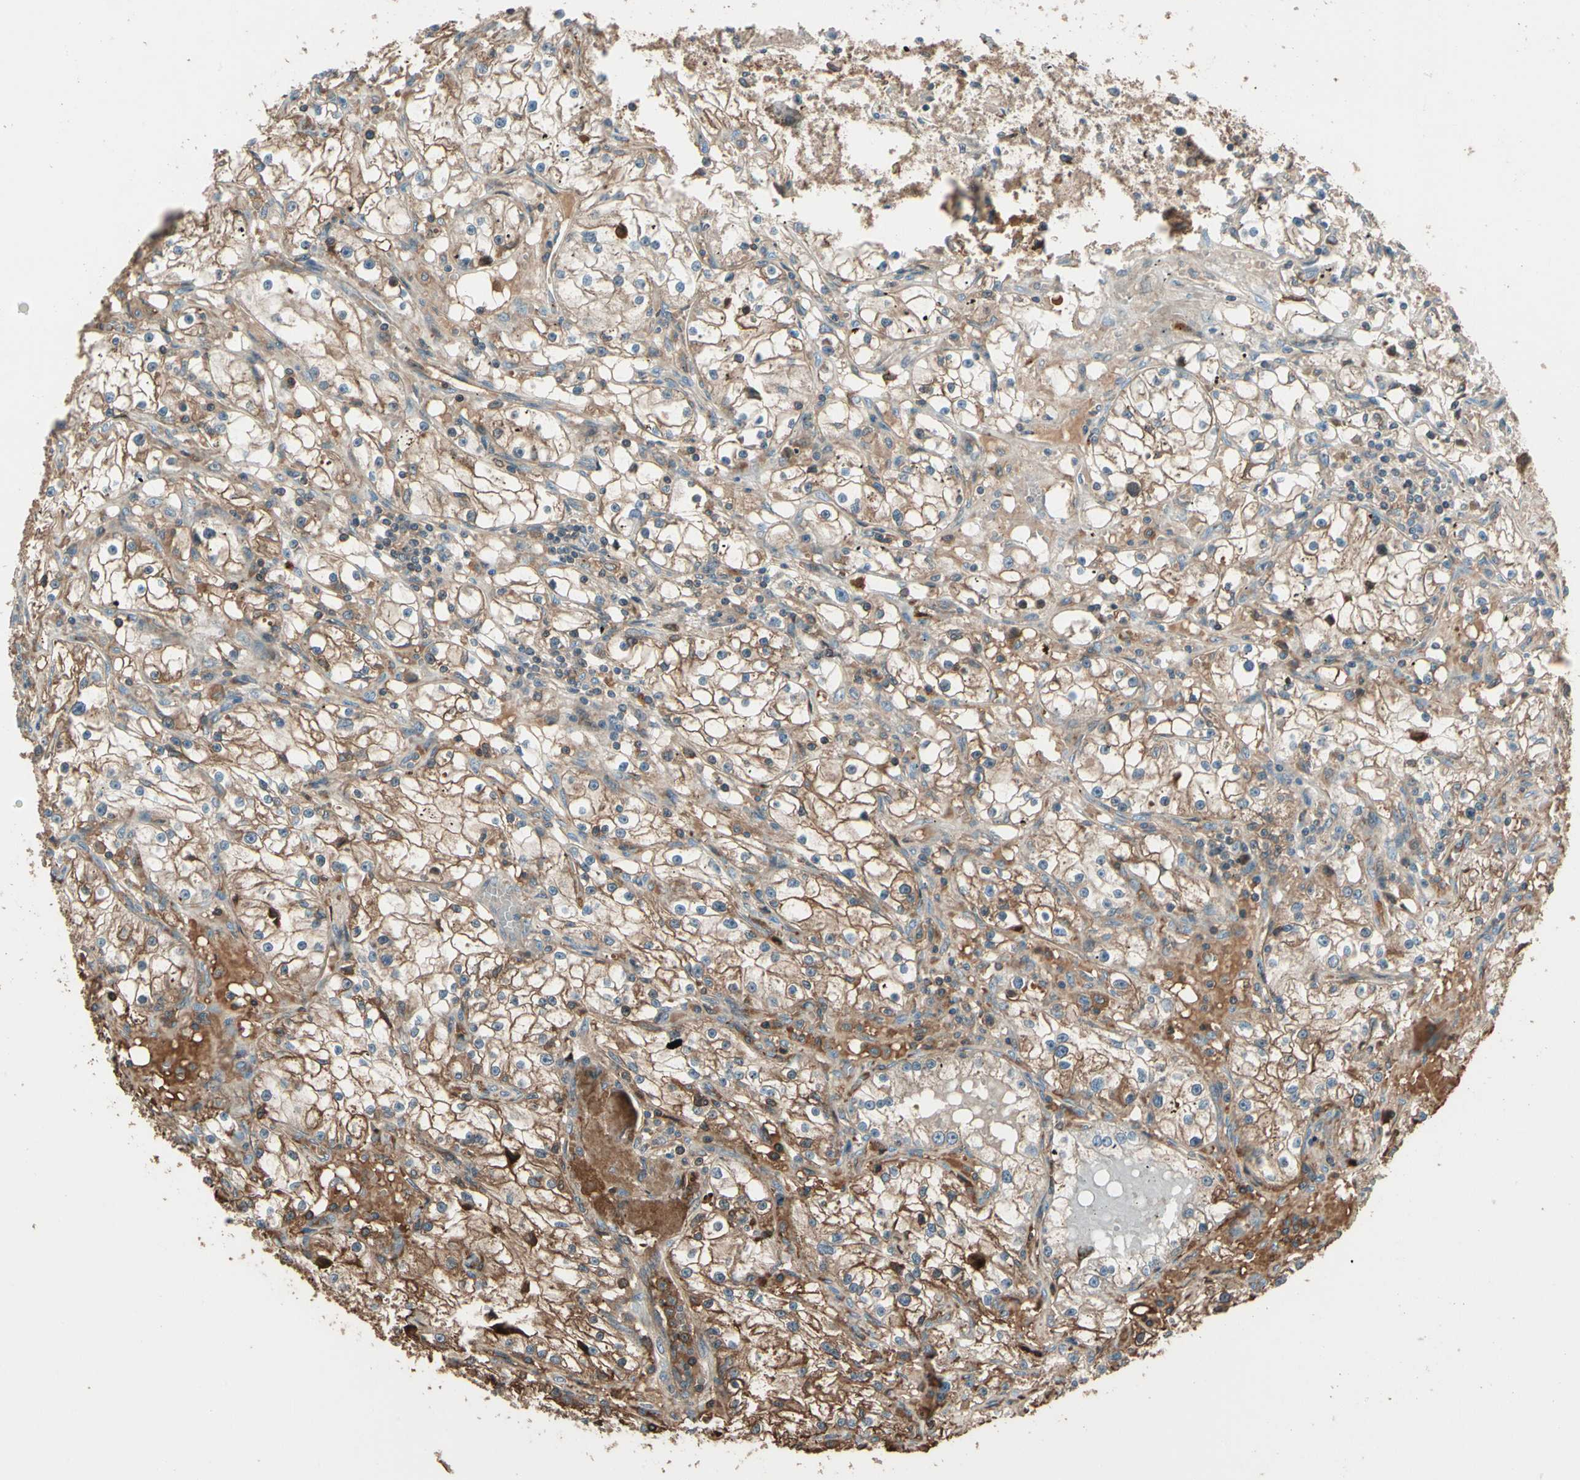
{"staining": {"intensity": "moderate", "quantity": ">75%", "location": "cytoplasmic/membranous"}, "tissue": "renal cancer", "cell_type": "Tumor cells", "image_type": "cancer", "snomed": [{"axis": "morphology", "description": "Adenocarcinoma, NOS"}, {"axis": "topography", "description": "Kidney"}], "caption": "DAB immunohistochemical staining of human renal adenocarcinoma demonstrates moderate cytoplasmic/membranous protein staining in approximately >75% of tumor cells.", "gene": "STX11", "patient": {"sex": "male", "age": 56}}